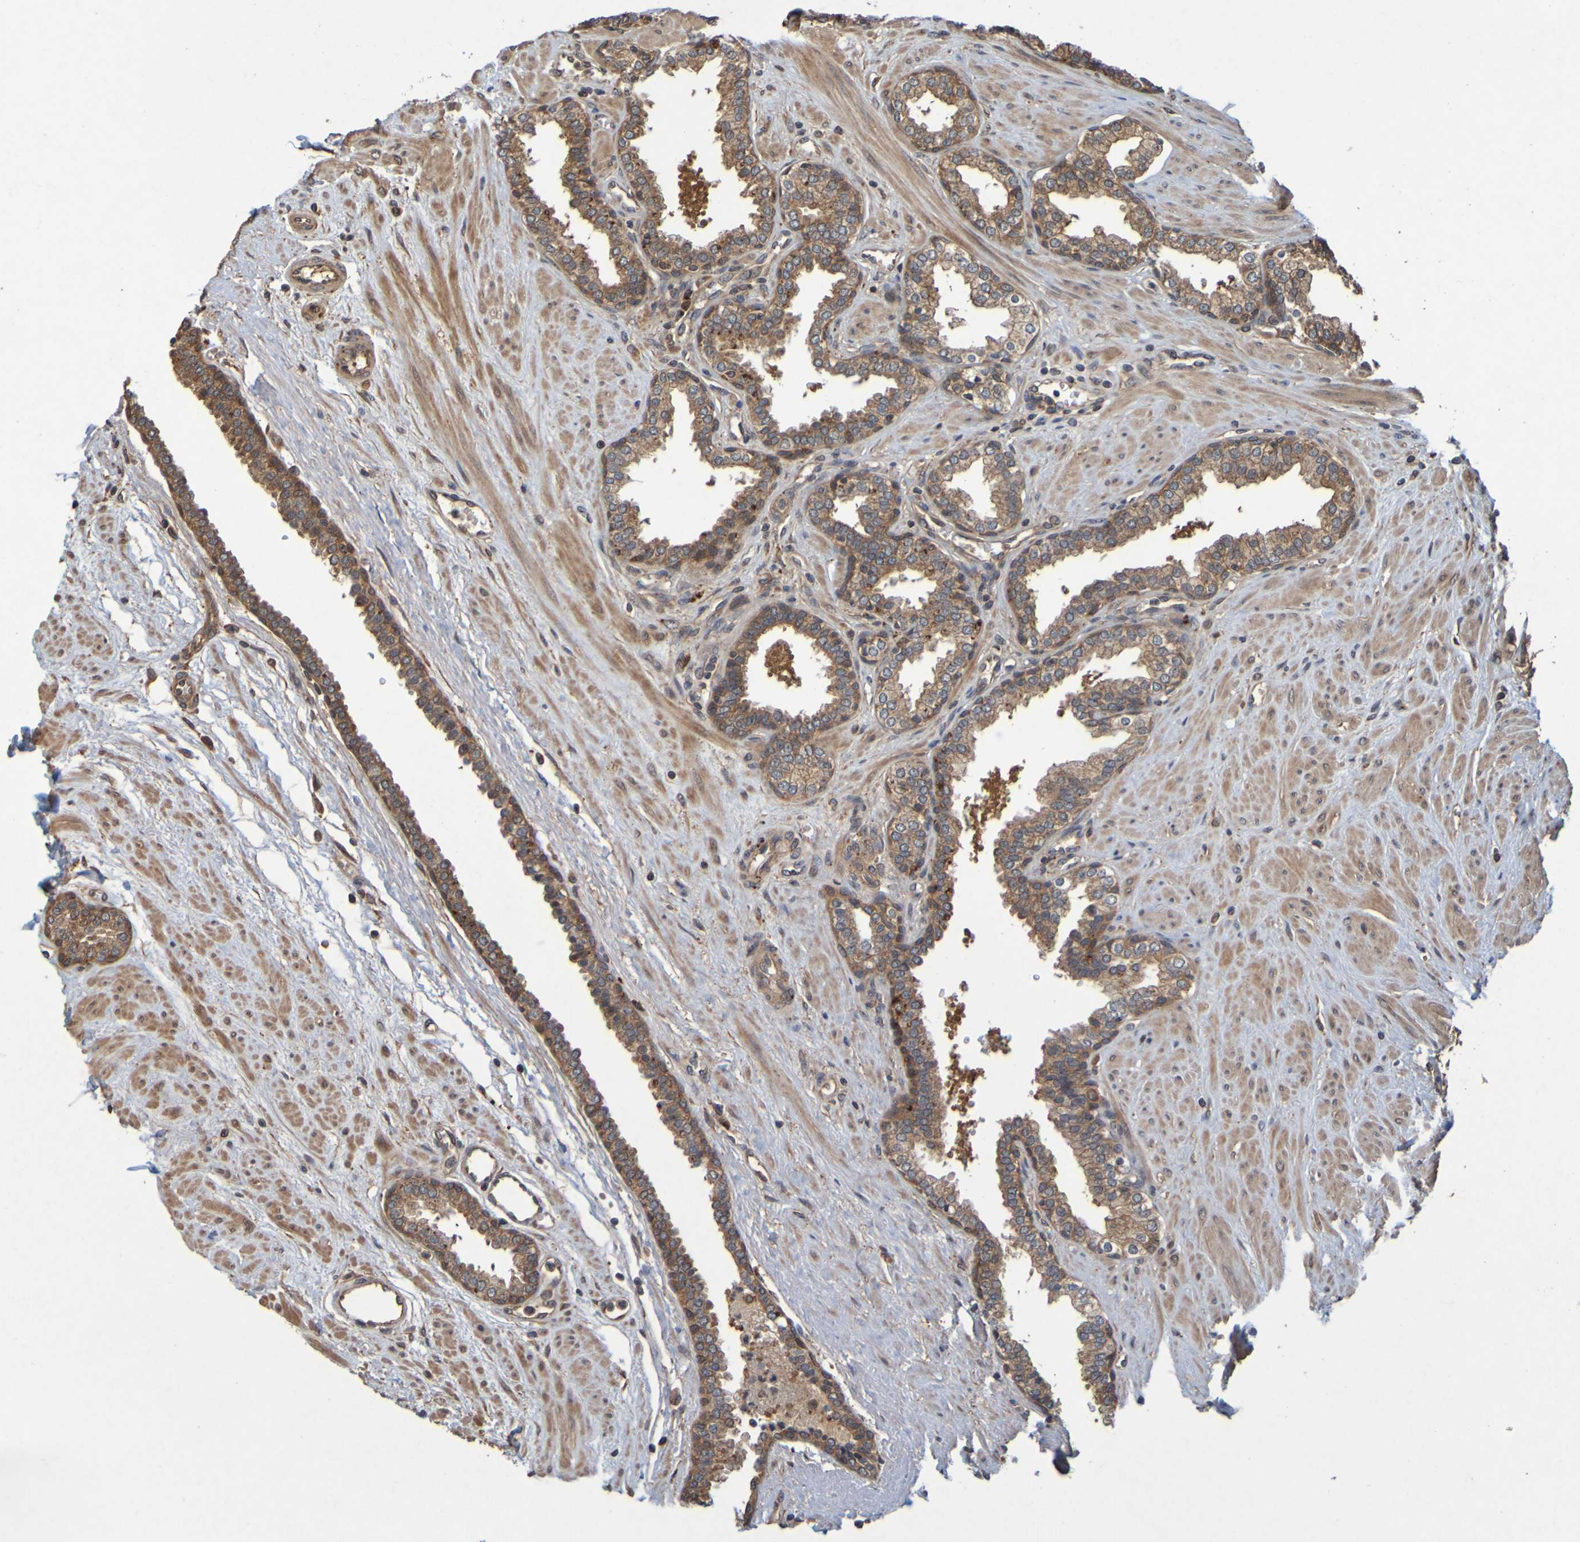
{"staining": {"intensity": "moderate", "quantity": ">75%", "location": "cytoplasmic/membranous"}, "tissue": "prostate", "cell_type": "Glandular cells", "image_type": "normal", "snomed": [{"axis": "morphology", "description": "Normal tissue, NOS"}, {"axis": "topography", "description": "Prostate"}], "caption": "IHC photomicrograph of benign prostate stained for a protein (brown), which exhibits medium levels of moderate cytoplasmic/membranous expression in approximately >75% of glandular cells.", "gene": "OCRL", "patient": {"sex": "male", "age": 51}}